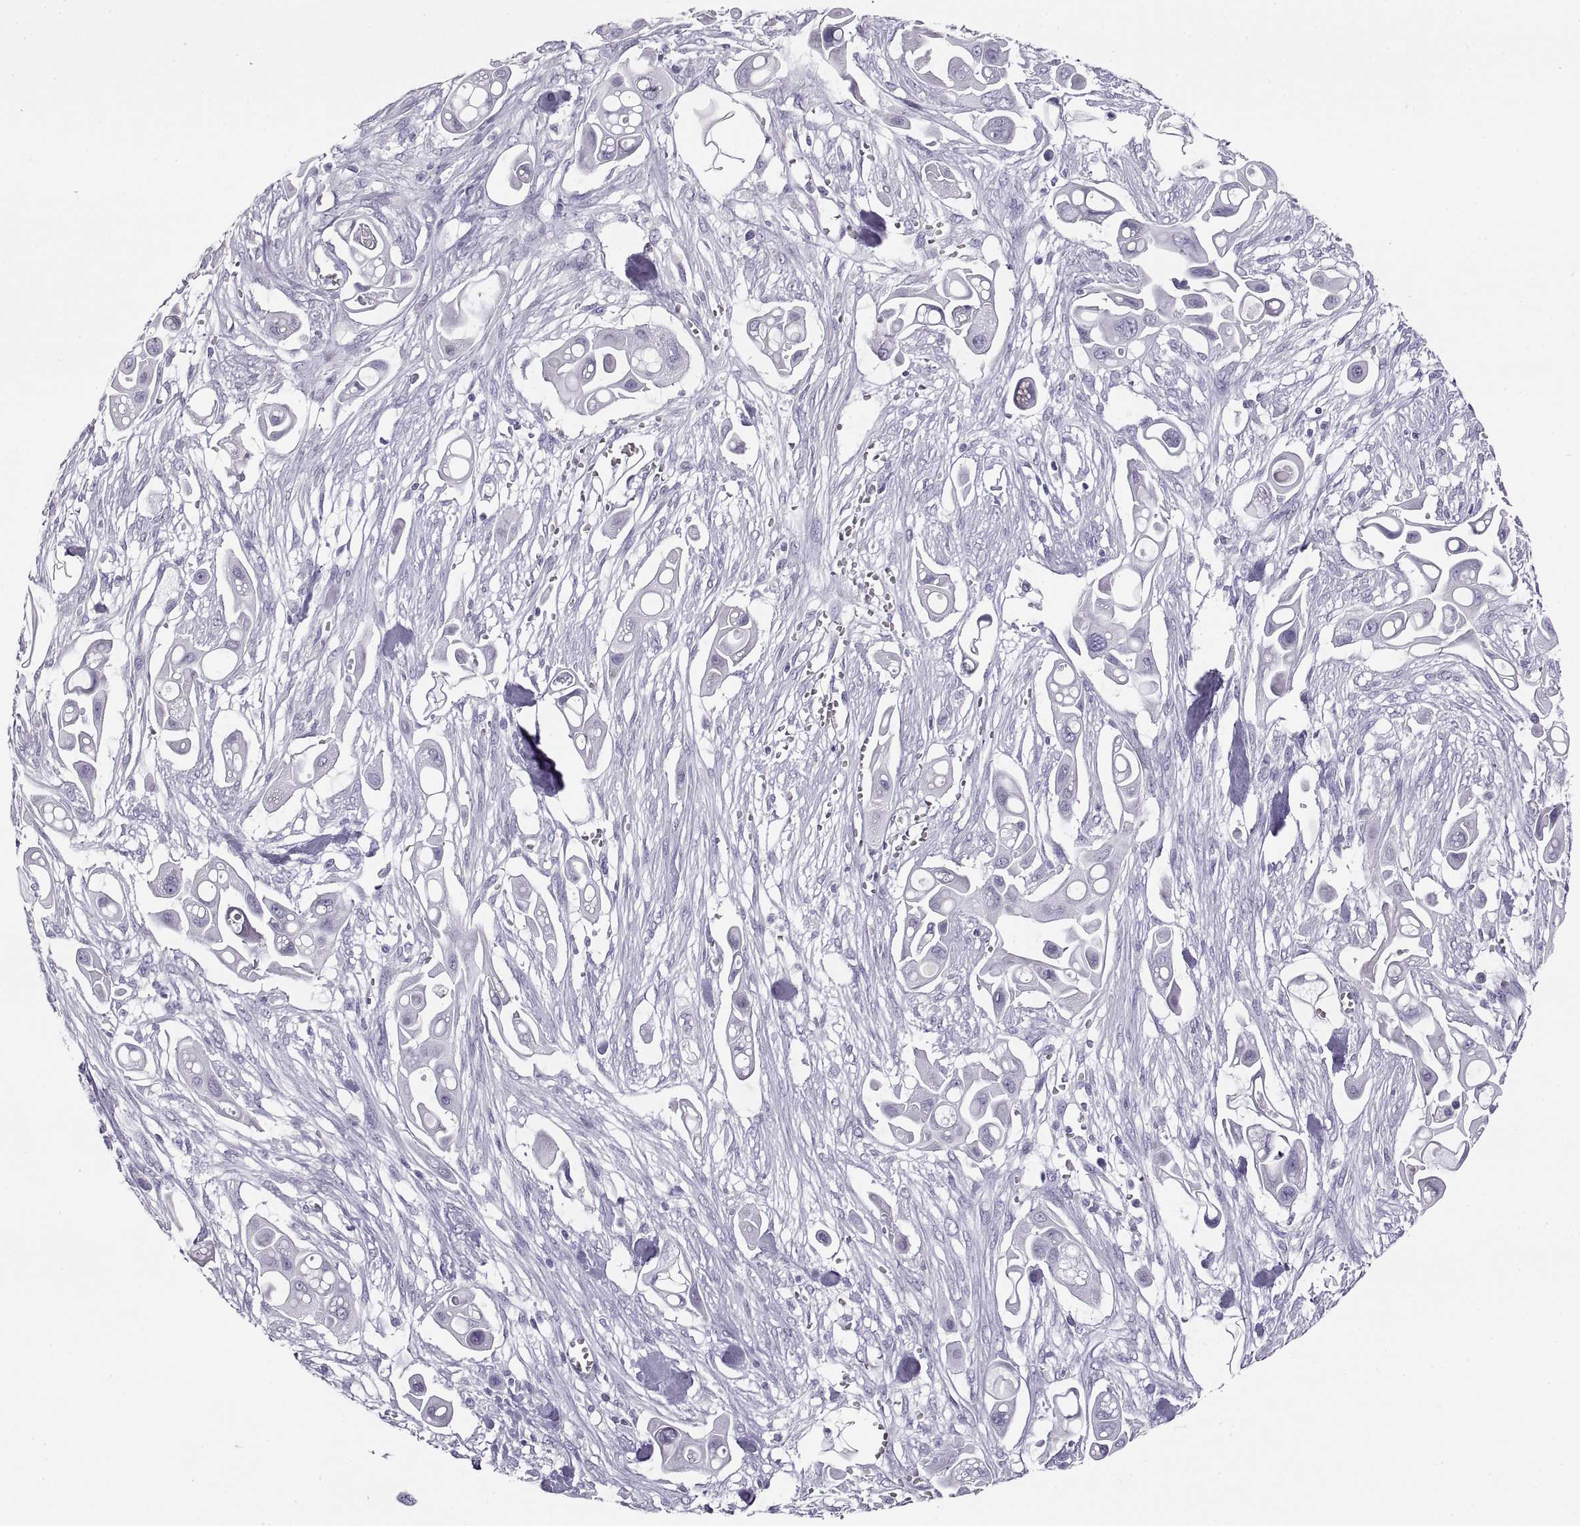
{"staining": {"intensity": "negative", "quantity": "none", "location": "none"}, "tissue": "pancreatic cancer", "cell_type": "Tumor cells", "image_type": "cancer", "snomed": [{"axis": "morphology", "description": "Adenocarcinoma, NOS"}, {"axis": "topography", "description": "Pancreas"}], "caption": "This is an immunohistochemistry (IHC) photomicrograph of human pancreatic cancer (adenocarcinoma). There is no expression in tumor cells.", "gene": "SEMG1", "patient": {"sex": "male", "age": 50}}